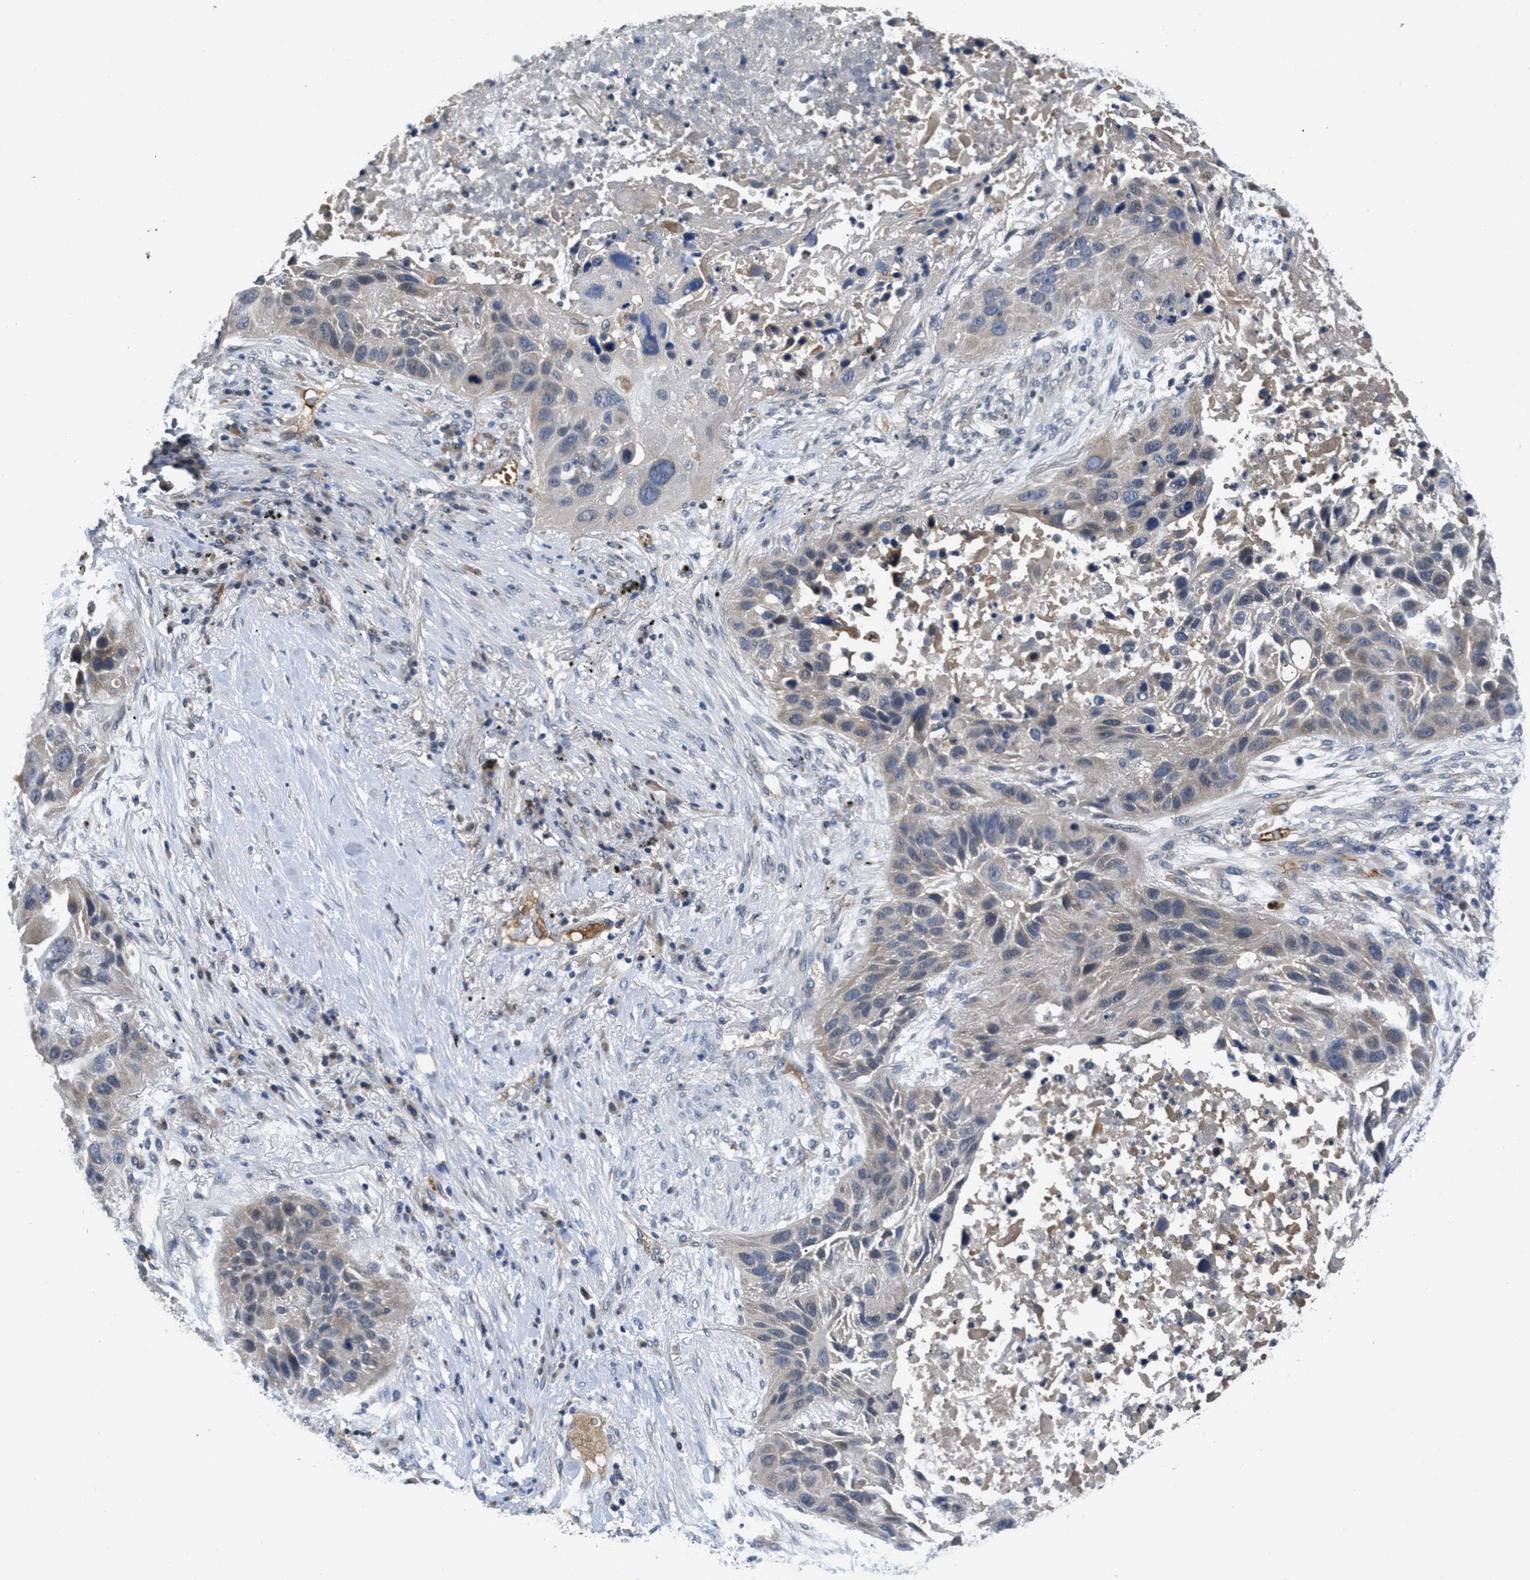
{"staining": {"intensity": "weak", "quantity": "<25%", "location": "cytoplasmic/membranous"}, "tissue": "lung cancer", "cell_type": "Tumor cells", "image_type": "cancer", "snomed": [{"axis": "morphology", "description": "Squamous cell carcinoma, NOS"}, {"axis": "topography", "description": "Lung"}], "caption": "Histopathology image shows no significant protein positivity in tumor cells of lung cancer (squamous cell carcinoma).", "gene": "ANGPT1", "patient": {"sex": "male", "age": 57}}